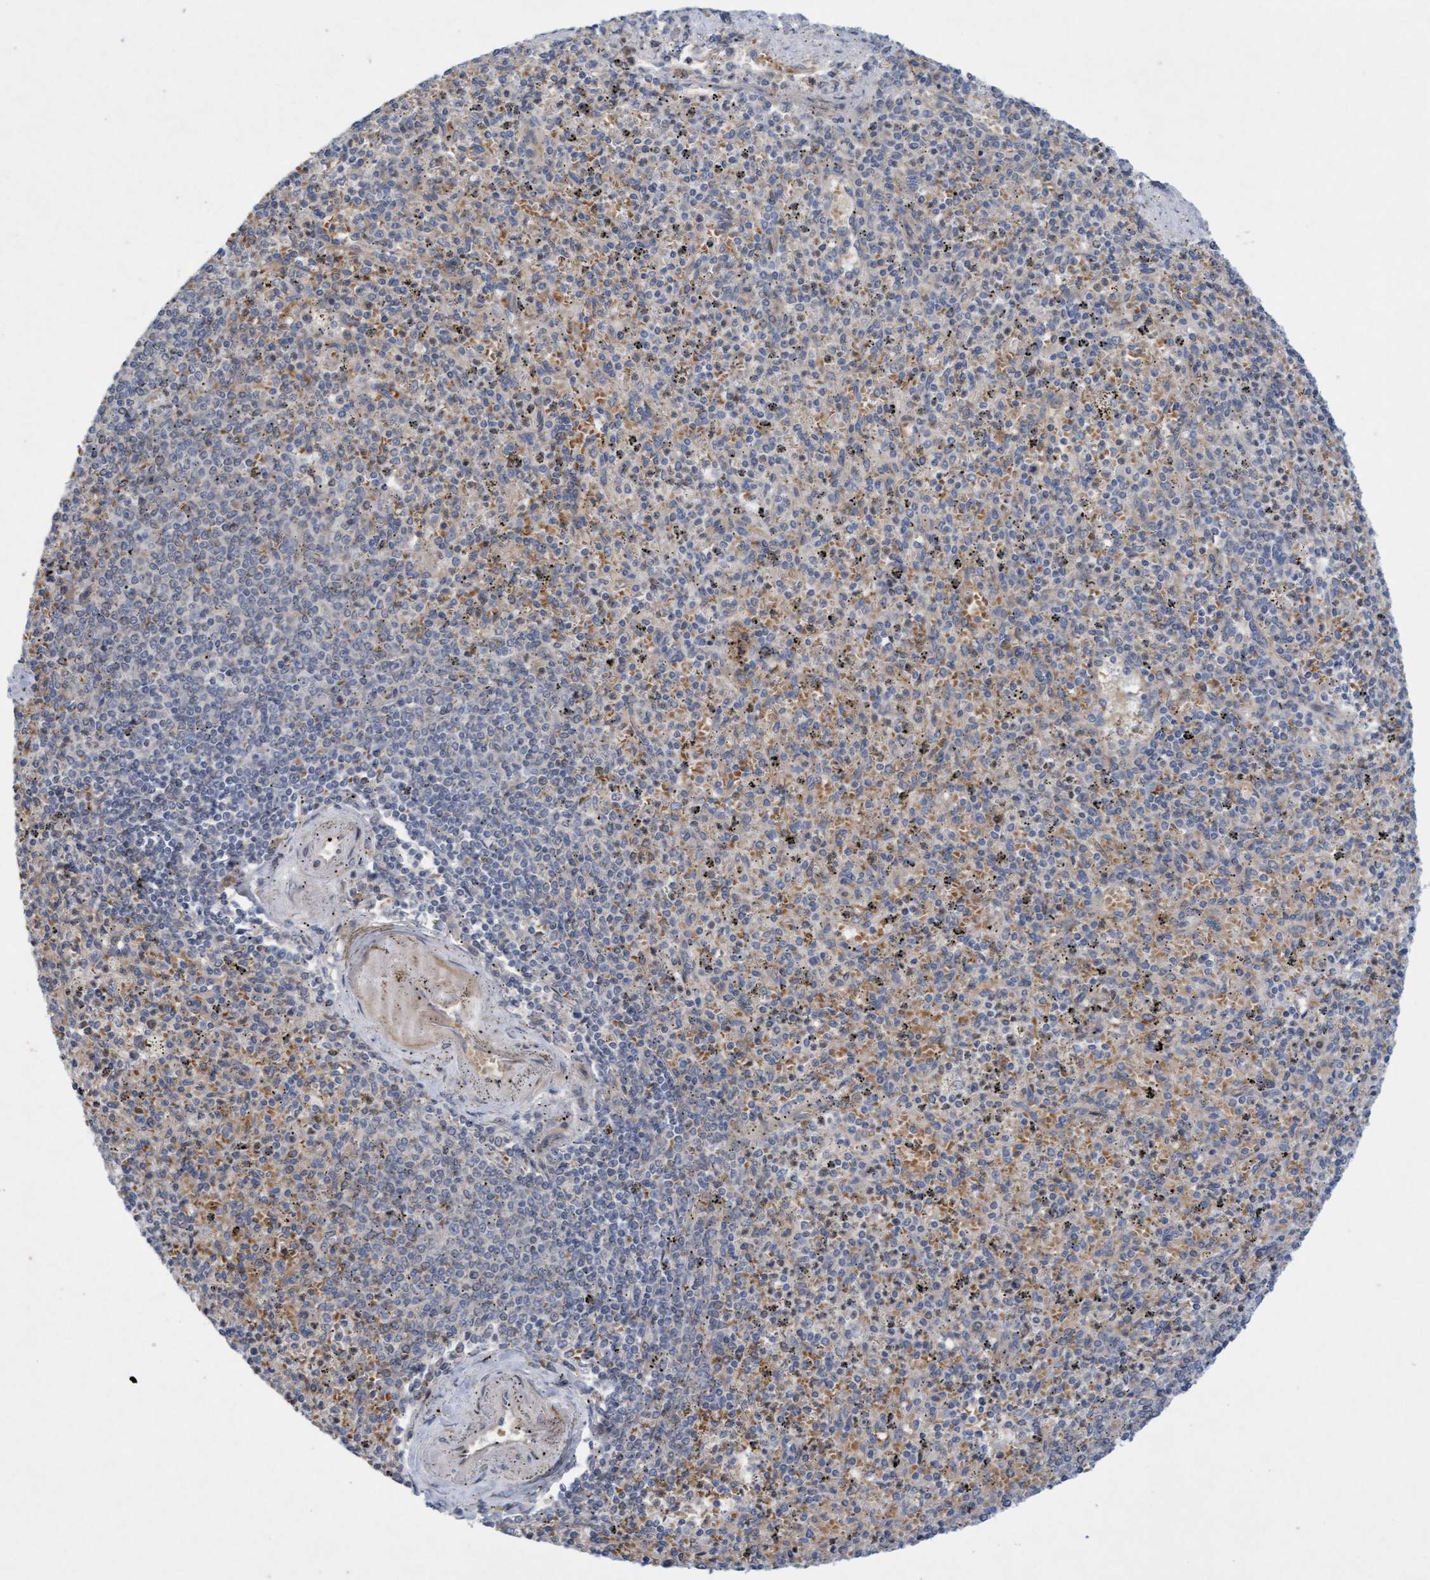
{"staining": {"intensity": "weak", "quantity": "25%-75%", "location": "cytoplasmic/membranous"}, "tissue": "spleen", "cell_type": "Cells in red pulp", "image_type": "normal", "snomed": [{"axis": "morphology", "description": "Normal tissue, NOS"}, {"axis": "topography", "description": "Spleen"}], "caption": "The histopathology image demonstrates immunohistochemical staining of normal spleen. There is weak cytoplasmic/membranous expression is seen in approximately 25%-75% of cells in red pulp. The staining was performed using DAB, with brown indicating positive protein expression. Nuclei are stained blue with hematoxylin.", "gene": "DDHD2", "patient": {"sex": "male", "age": 72}}